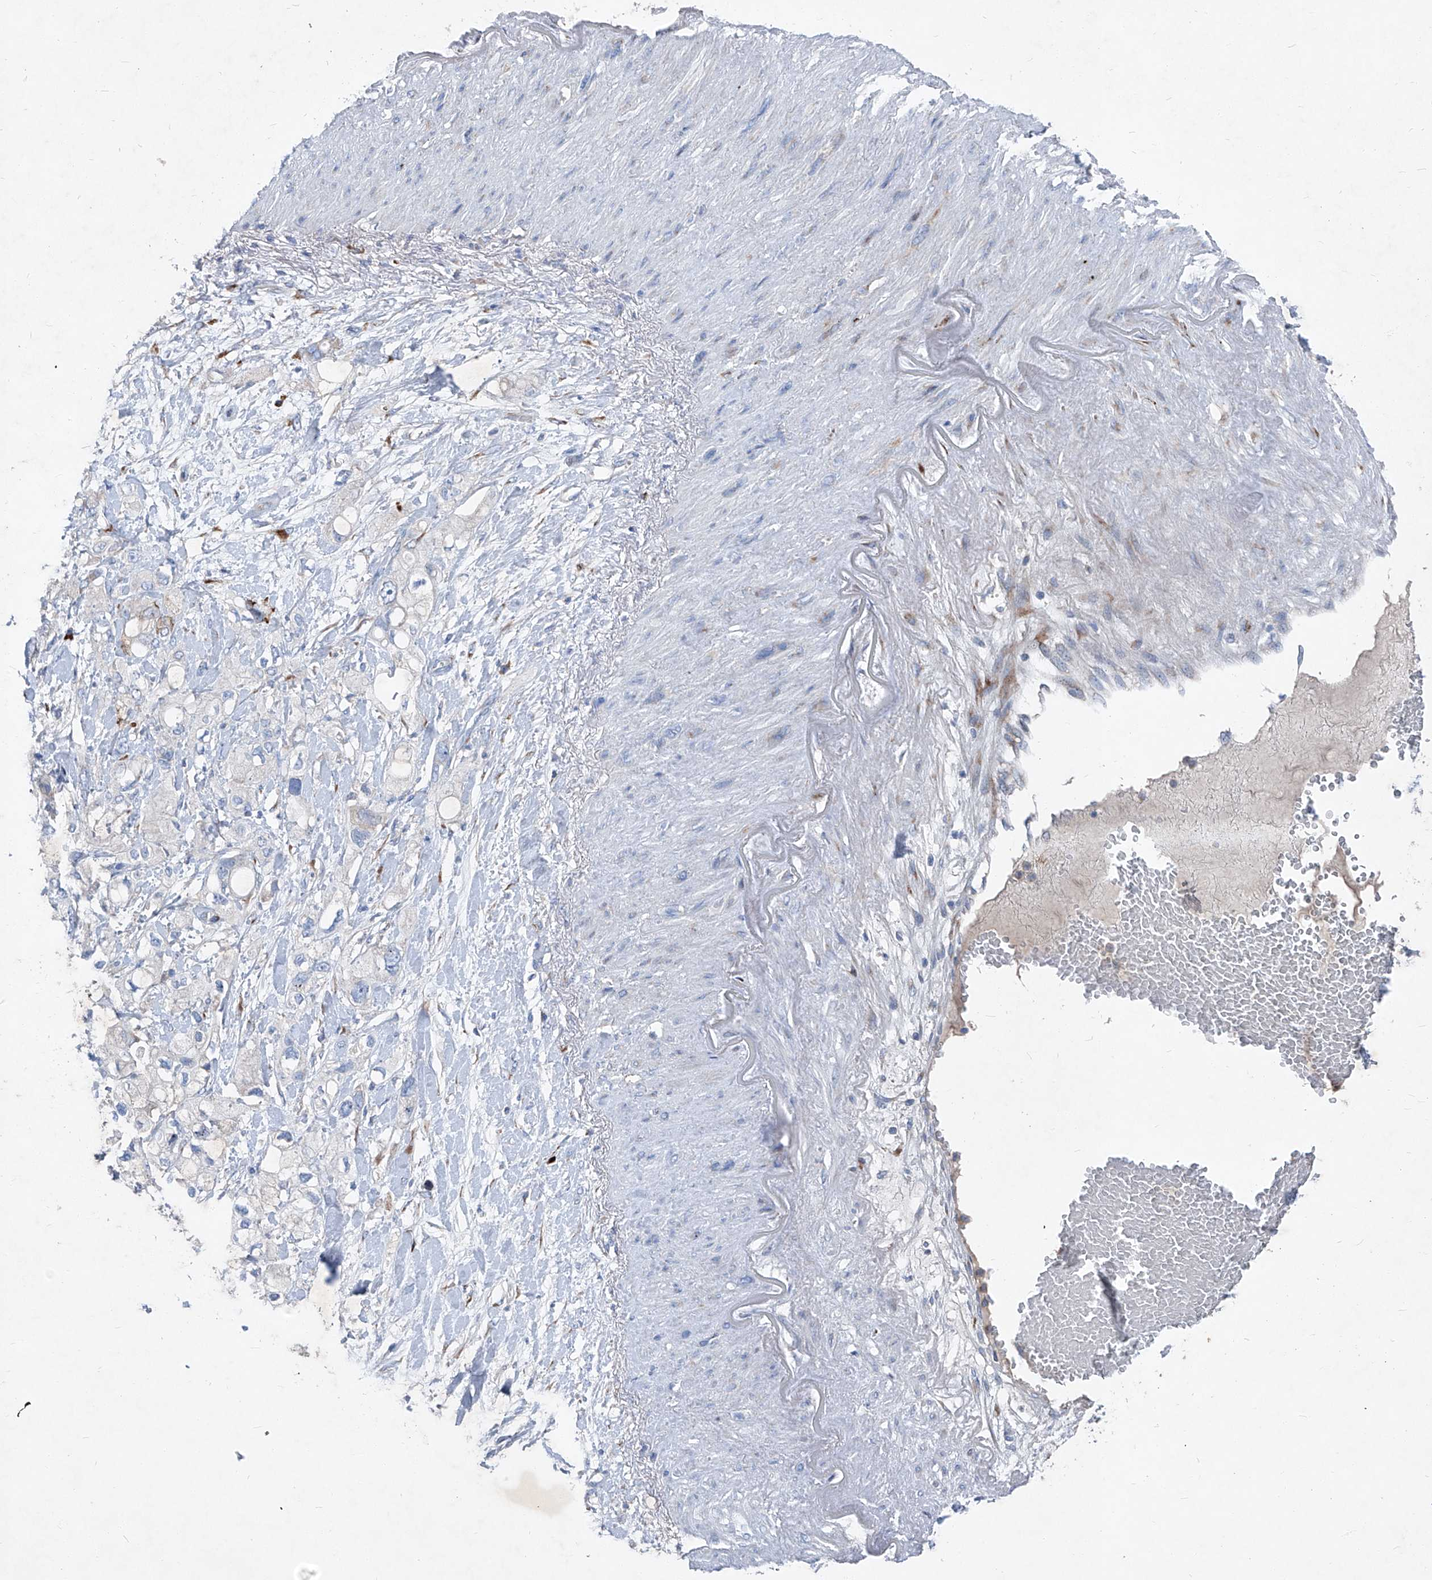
{"staining": {"intensity": "negative", "quantity": "none", "location": "none"}, "tissue": "pancreatic cancer", "cell_type": "Tumor cells", "image_type": "cancer", "snomed": [{"axis": "morphology", "description": "Adenocarcinoma, NOS"}, {"axis": "topography", "description": "Pancreas"}], "caption": "Human pancreatic adenocarcinoma stained for a protein using immunohistochemistry exhibits no expression in tumor cells.", "gene": "IFI27", "patient": {"sex": "female", "age": 56}}